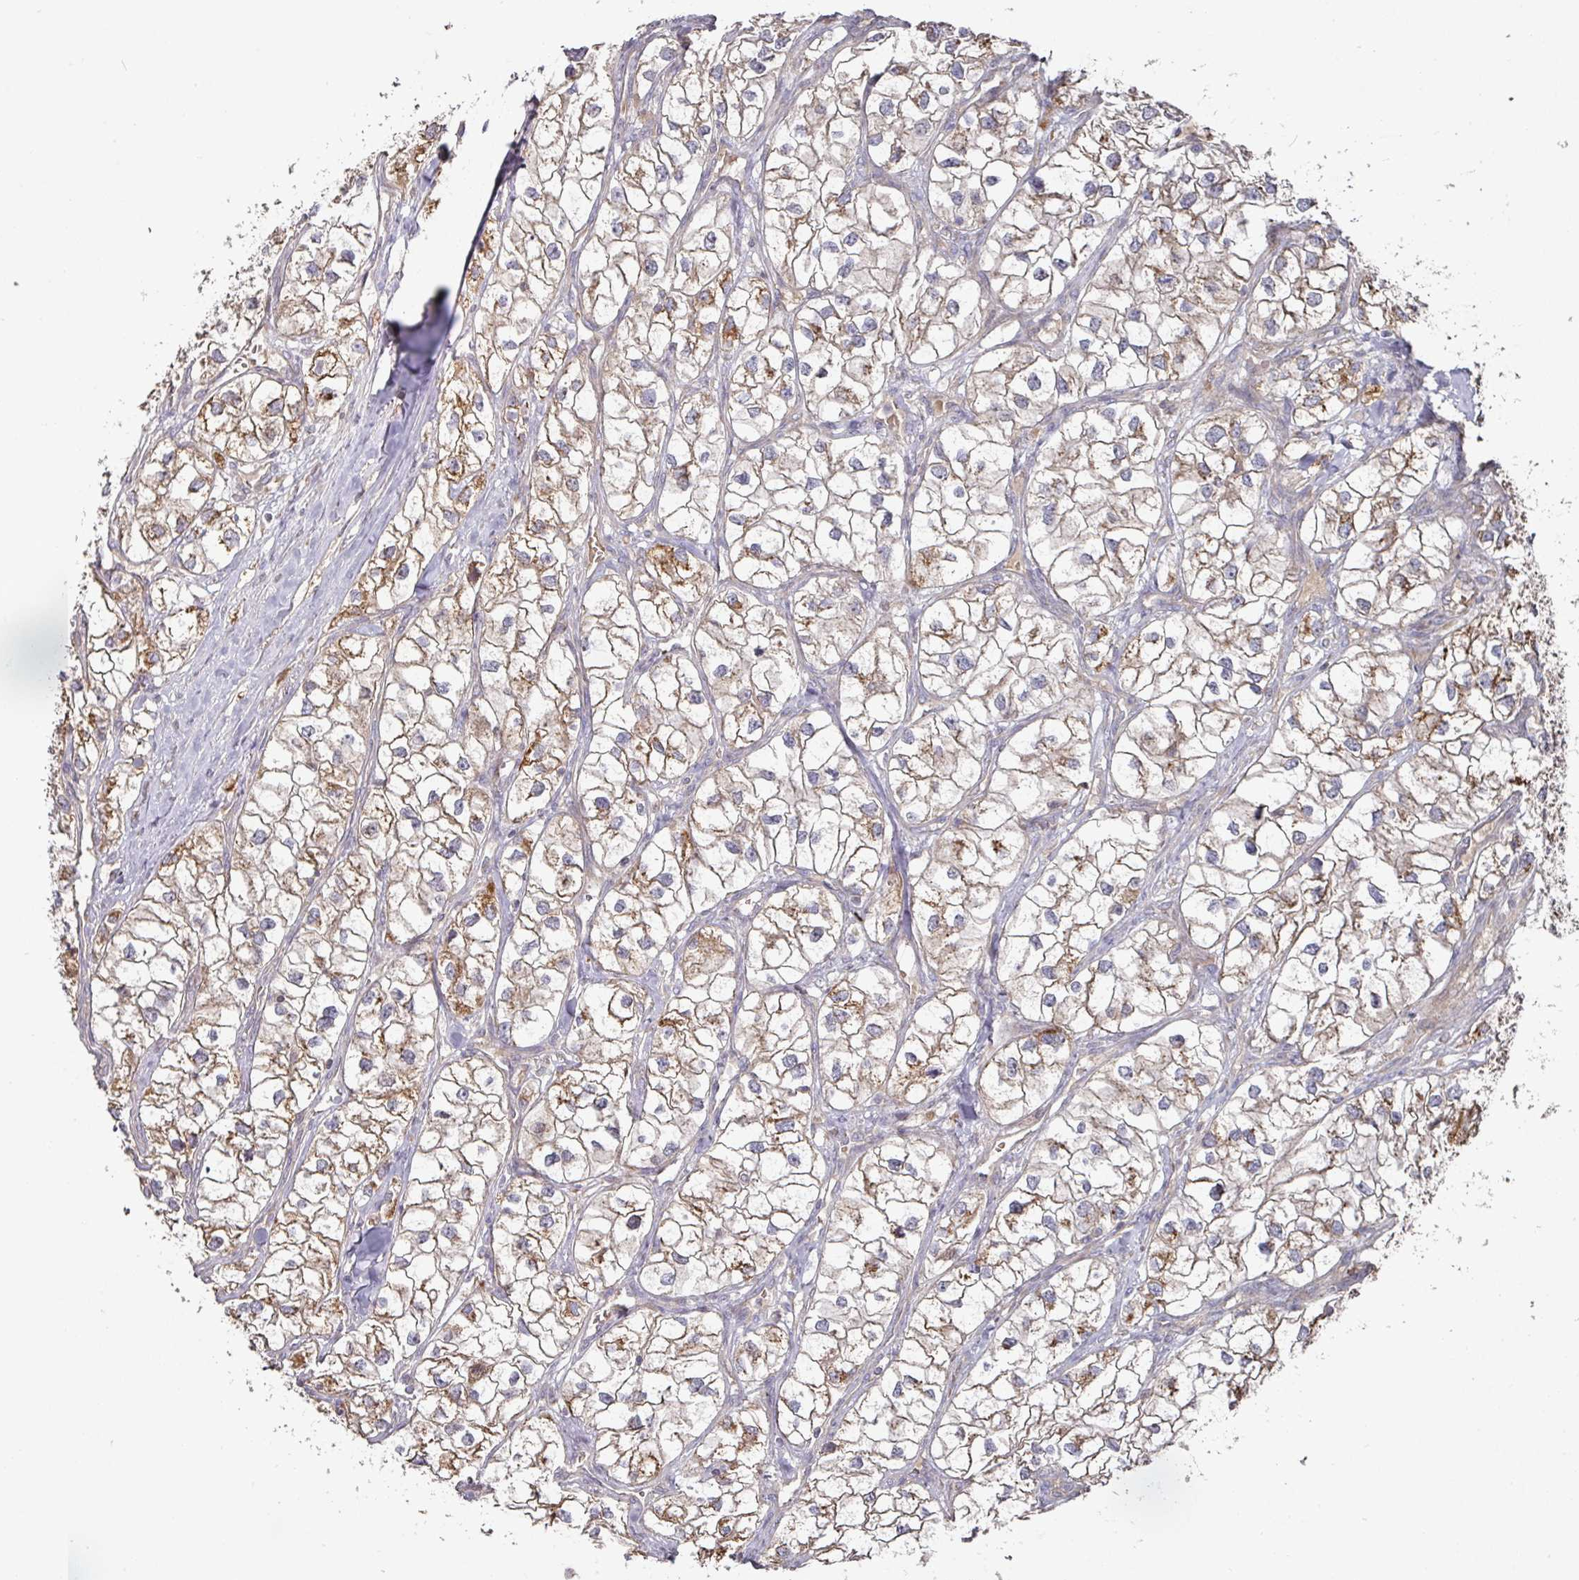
{"staining": {"intensity": "moderate", "quantity": ">75%", "location": "cytoplasmic/membranous"}, "tissue": "renal cancer", "cell_type": "Tumor cells", "image_type": "cancer", "snomed": [{"axis": "morphology", "description": "Adenocarcinoma, NOS"}, {"axis": "topography", "description": "Kidney"}], "caption": "The image exhibits staining of renal cancer, revealing moderate cytoplasmic/membranous protein staining (brown color) within tumor cells. Nuclei are stained in blue.", "gene": "DNAJC7", "patient": {"sex": "male", "age": 59}}